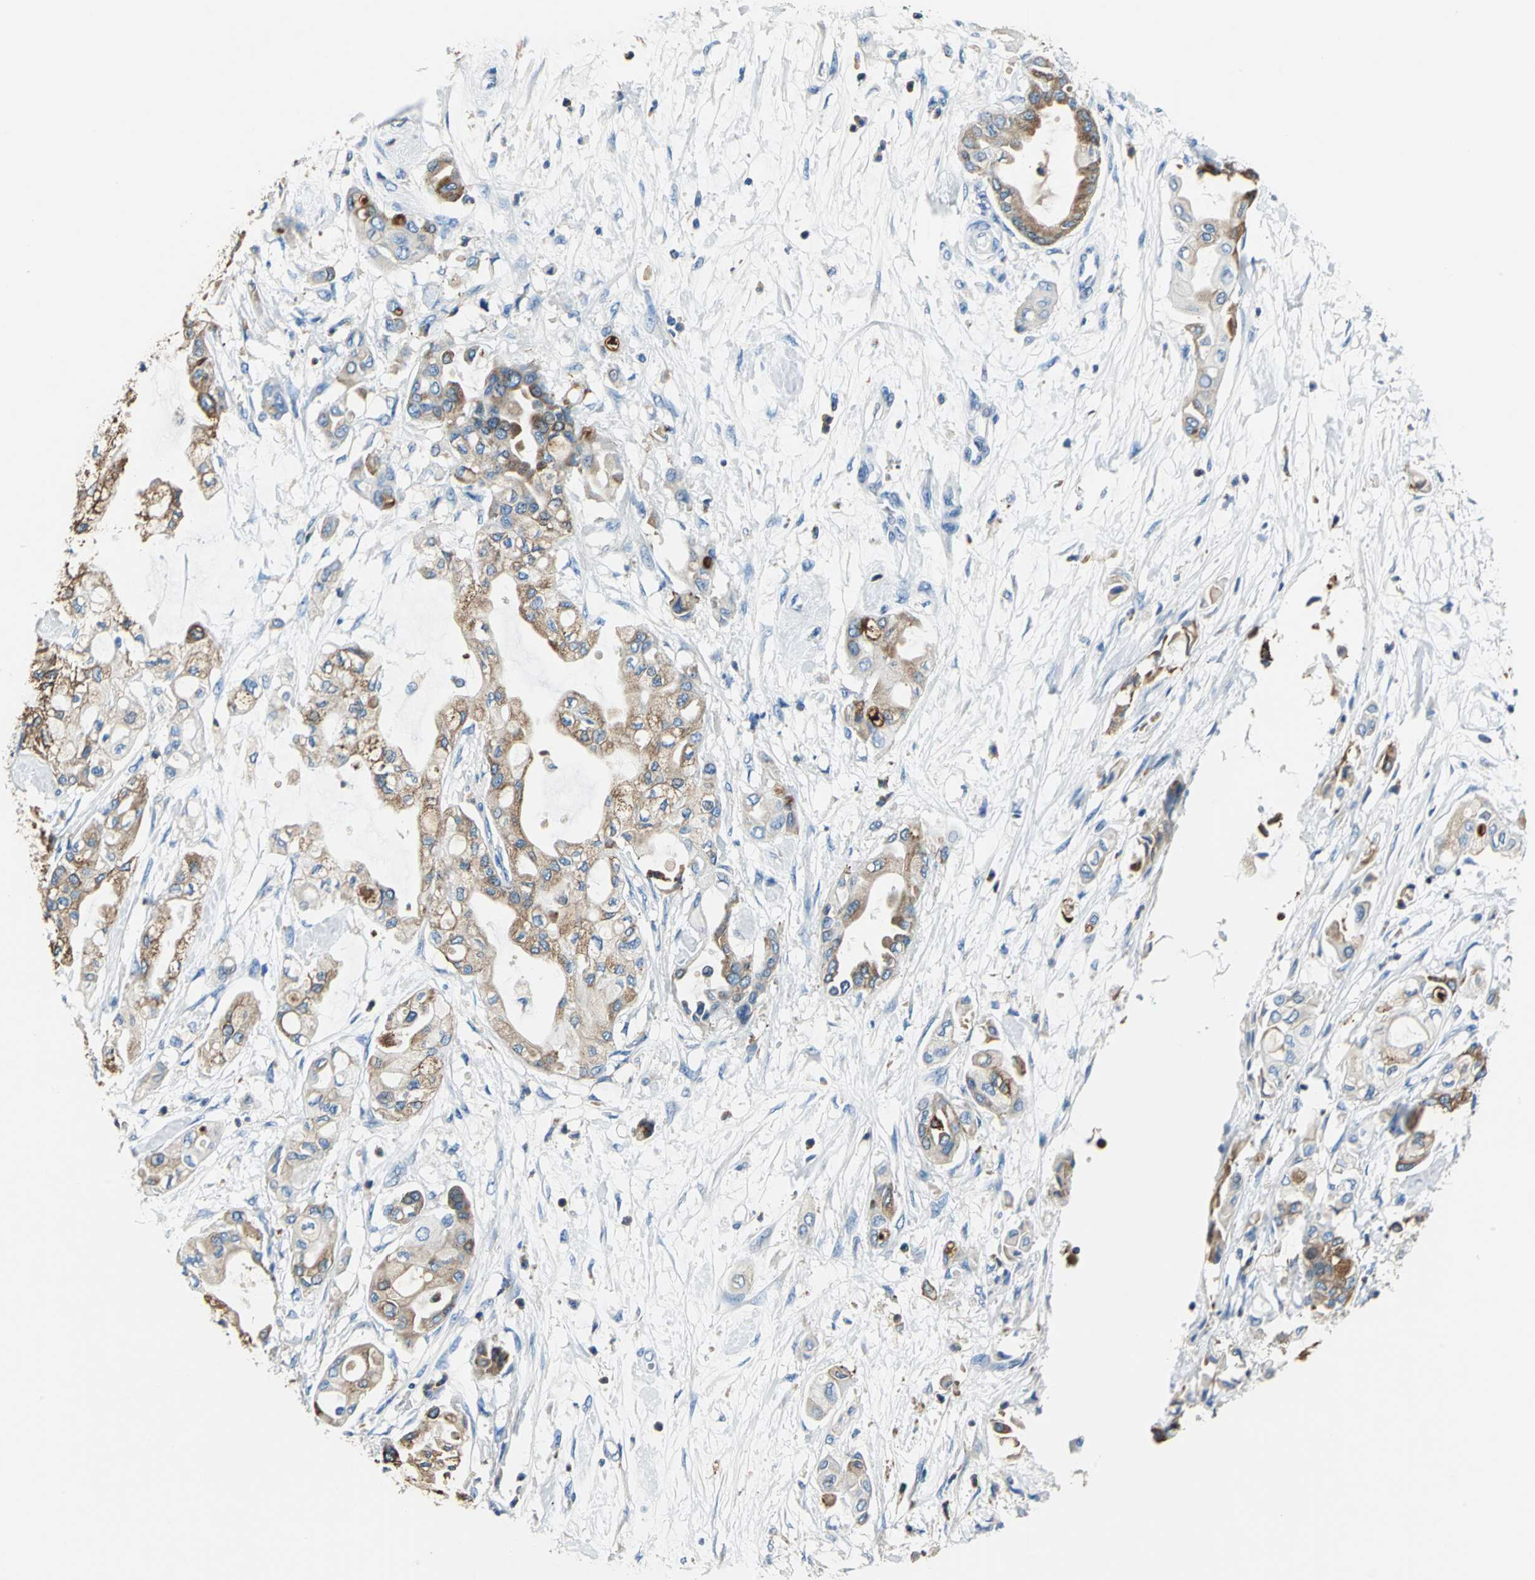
{"staining": {"intensity": "moderate", "quantity": ">75%", "location": "cytoplasmic/membranous"}, "tissue": "pancreatic cancer", "cell_type": "Tumor cells", "image_type": "cancer", "snomed": [{"axis": "morphology", "description": "Adenocarcinoma, NOS"}, {"axis": "morphology", "description": "Adenocarcinoma, metastatic, NOS"}, {"axis": "topography", "description": "Lymph node"}, {"axis": "topography", "description": "Pancreas"}, {"axis": "topography", "description": "Duodenum"}], "caption": "Human pancreatic cancer (metastatic adenocarcinoma) stained for a protein (brown) shows moderate cytoplasmic/membranous positive expression in about >75% of tumor cells.", "gene": "SEPTIN6", "patient": {"sex": "female", "age": 64}}